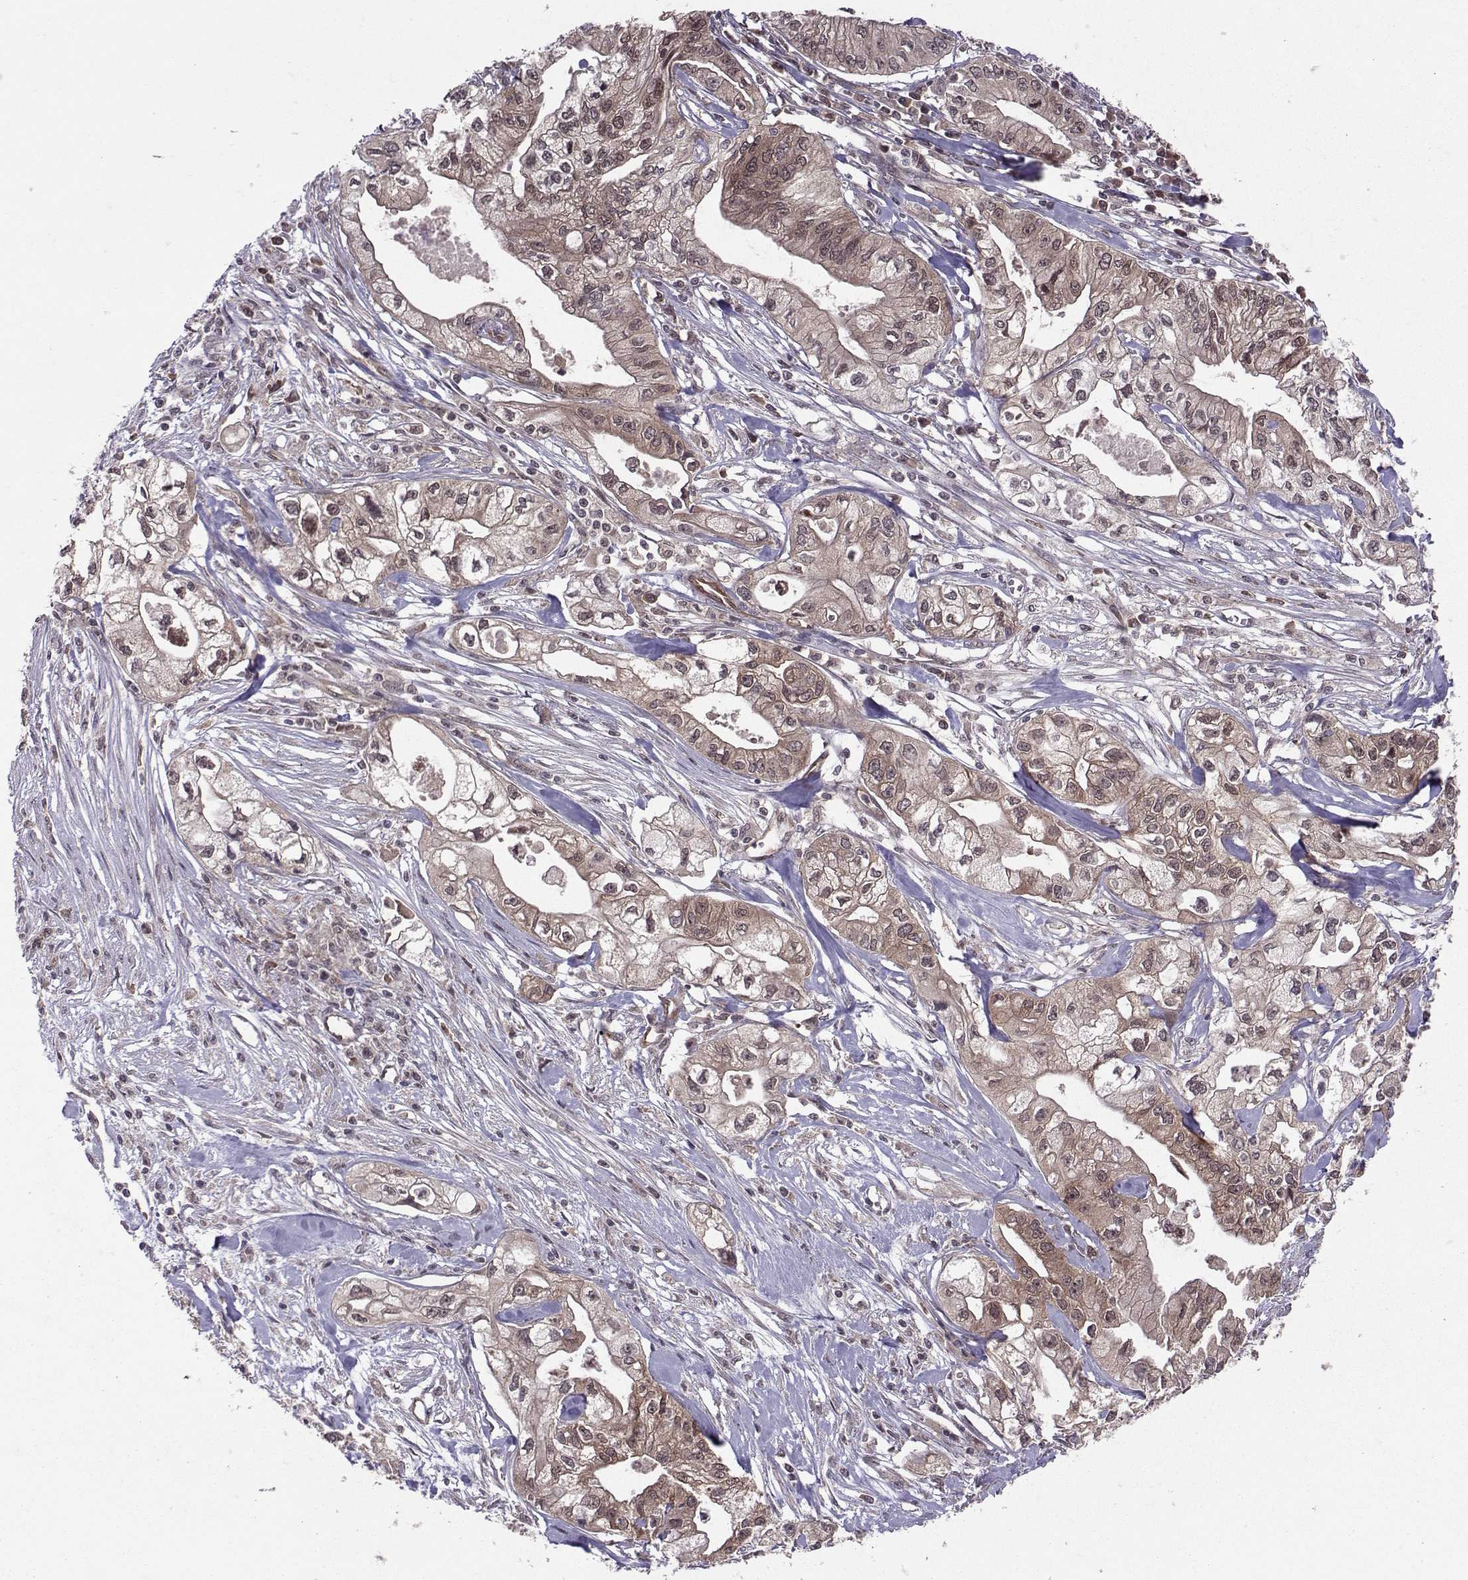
{"staining": {"intensity": "weak", "quantity": "<25%", "location": "cytoplasmic/membranous"}, "tissue": "pancreatic cancer", "cell_type": "Tumor cells", "image_type": "cancer", "snomed": [{"axis": "morphology", "description": "Adenocarcinoma, NOS"}, {"axis": "topography", "description": "Pancreas"}], "caption": "Tumor cells show no significant protein staining in pancreatic adenocarcinoma. (DAB immunohistochemistry (IHC) with hematoxylin counter stain).", "gene": "PPP2R2A", "patient": {"sex": "male", "age": 70}}